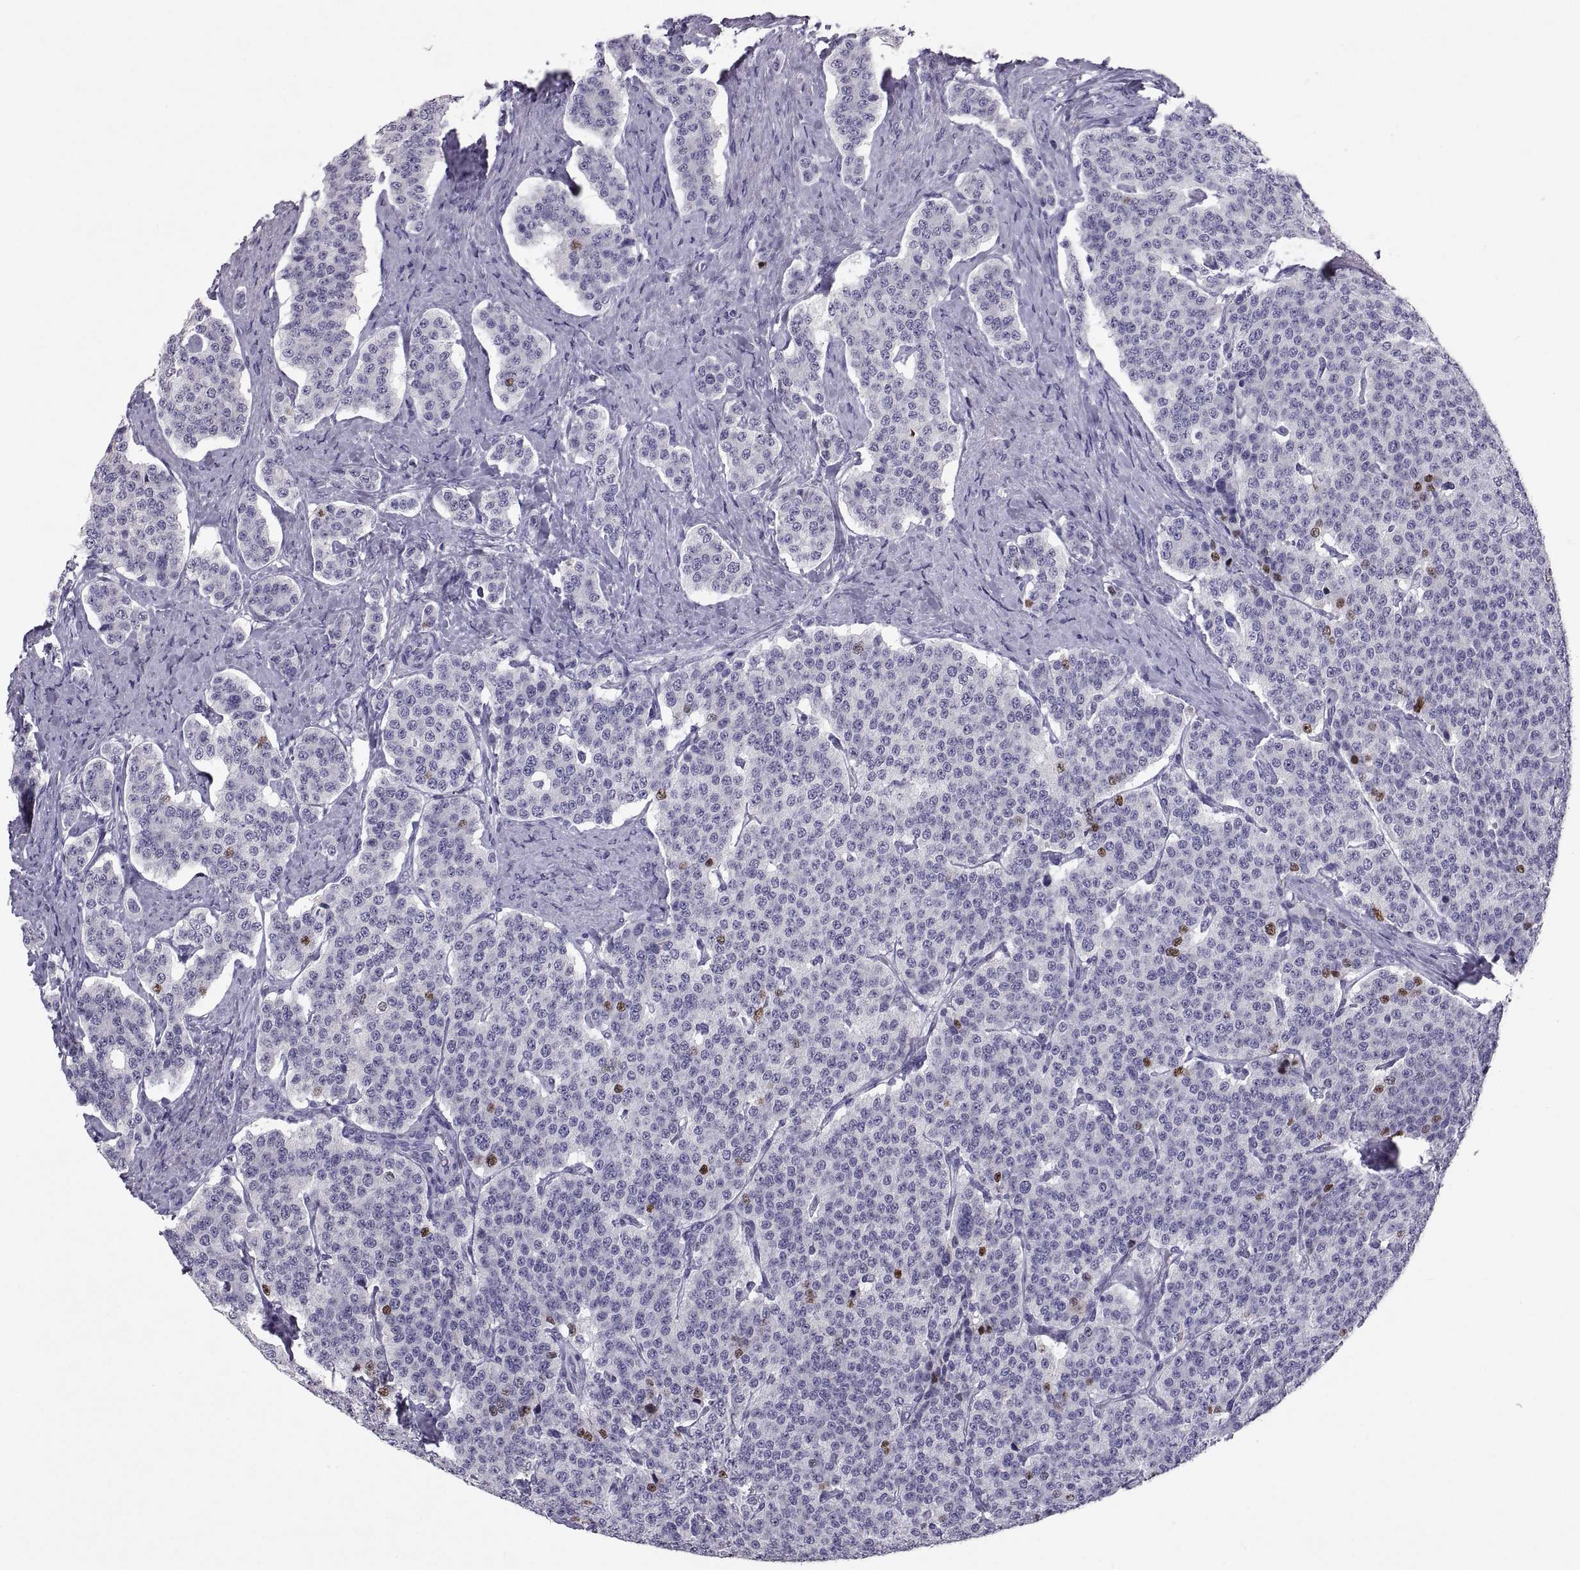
{"staining": {"intensity": "moderate", "quantity": "<25%", "location": "nuclear"}, "tissue": "carcinoid", "cell_type": "Tumor cells", "image_type": "cancer", "snomed": [{"axis": "morphology", "description": "Carcinoid, malignant, NOS"}, {"axis": "topography", "description": "Small intestine"}], "caption": "Moderate nuclear expression for a protein is present in about <25% of tumor cells of carcinoid (malignant) using immunohistochemistry.", "gene": "SOX21", "patient": {"sex": "female", "age": 58}}